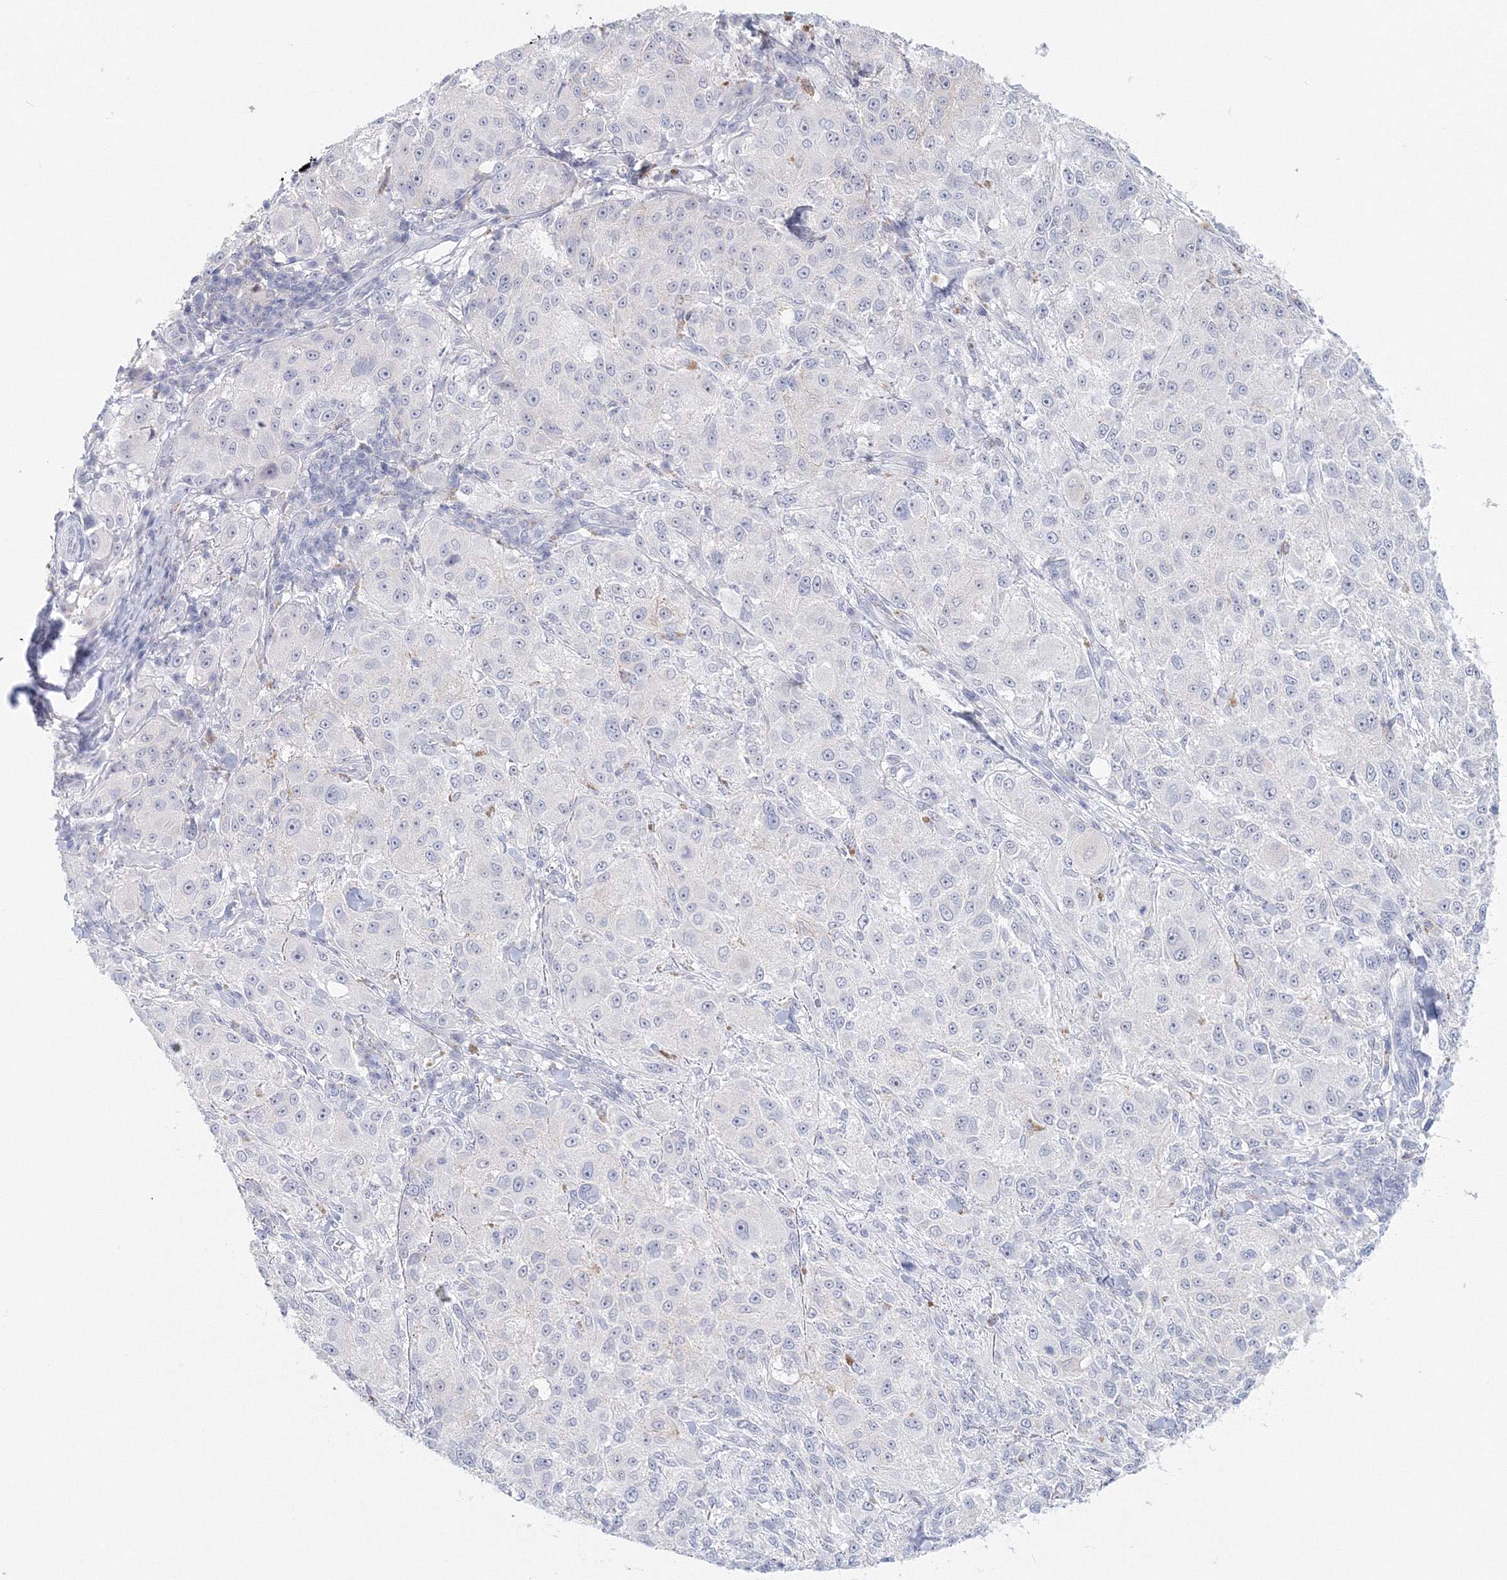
{"staining": {"intensity": "negative", "quantity": "none", "location": "none"}, "tissue": "melanoma", "cell_type": "Tumor cells", "image_type": "cancer", "snomed": [{"axis": "morphology", "description": "Necrosis, NOS"}, {"axis": "morphology", "description": "Malignant melanoma, NOS"}, {"axis": "topography", "description": "Skin"}], "caption": "High power microscopy image of an immunohistochemistry photomicrograph of melanoma, revealing no significant staining in tumor cells.", "gene": "VSIG1", "patient": {"sex": "female", "age": 87}}